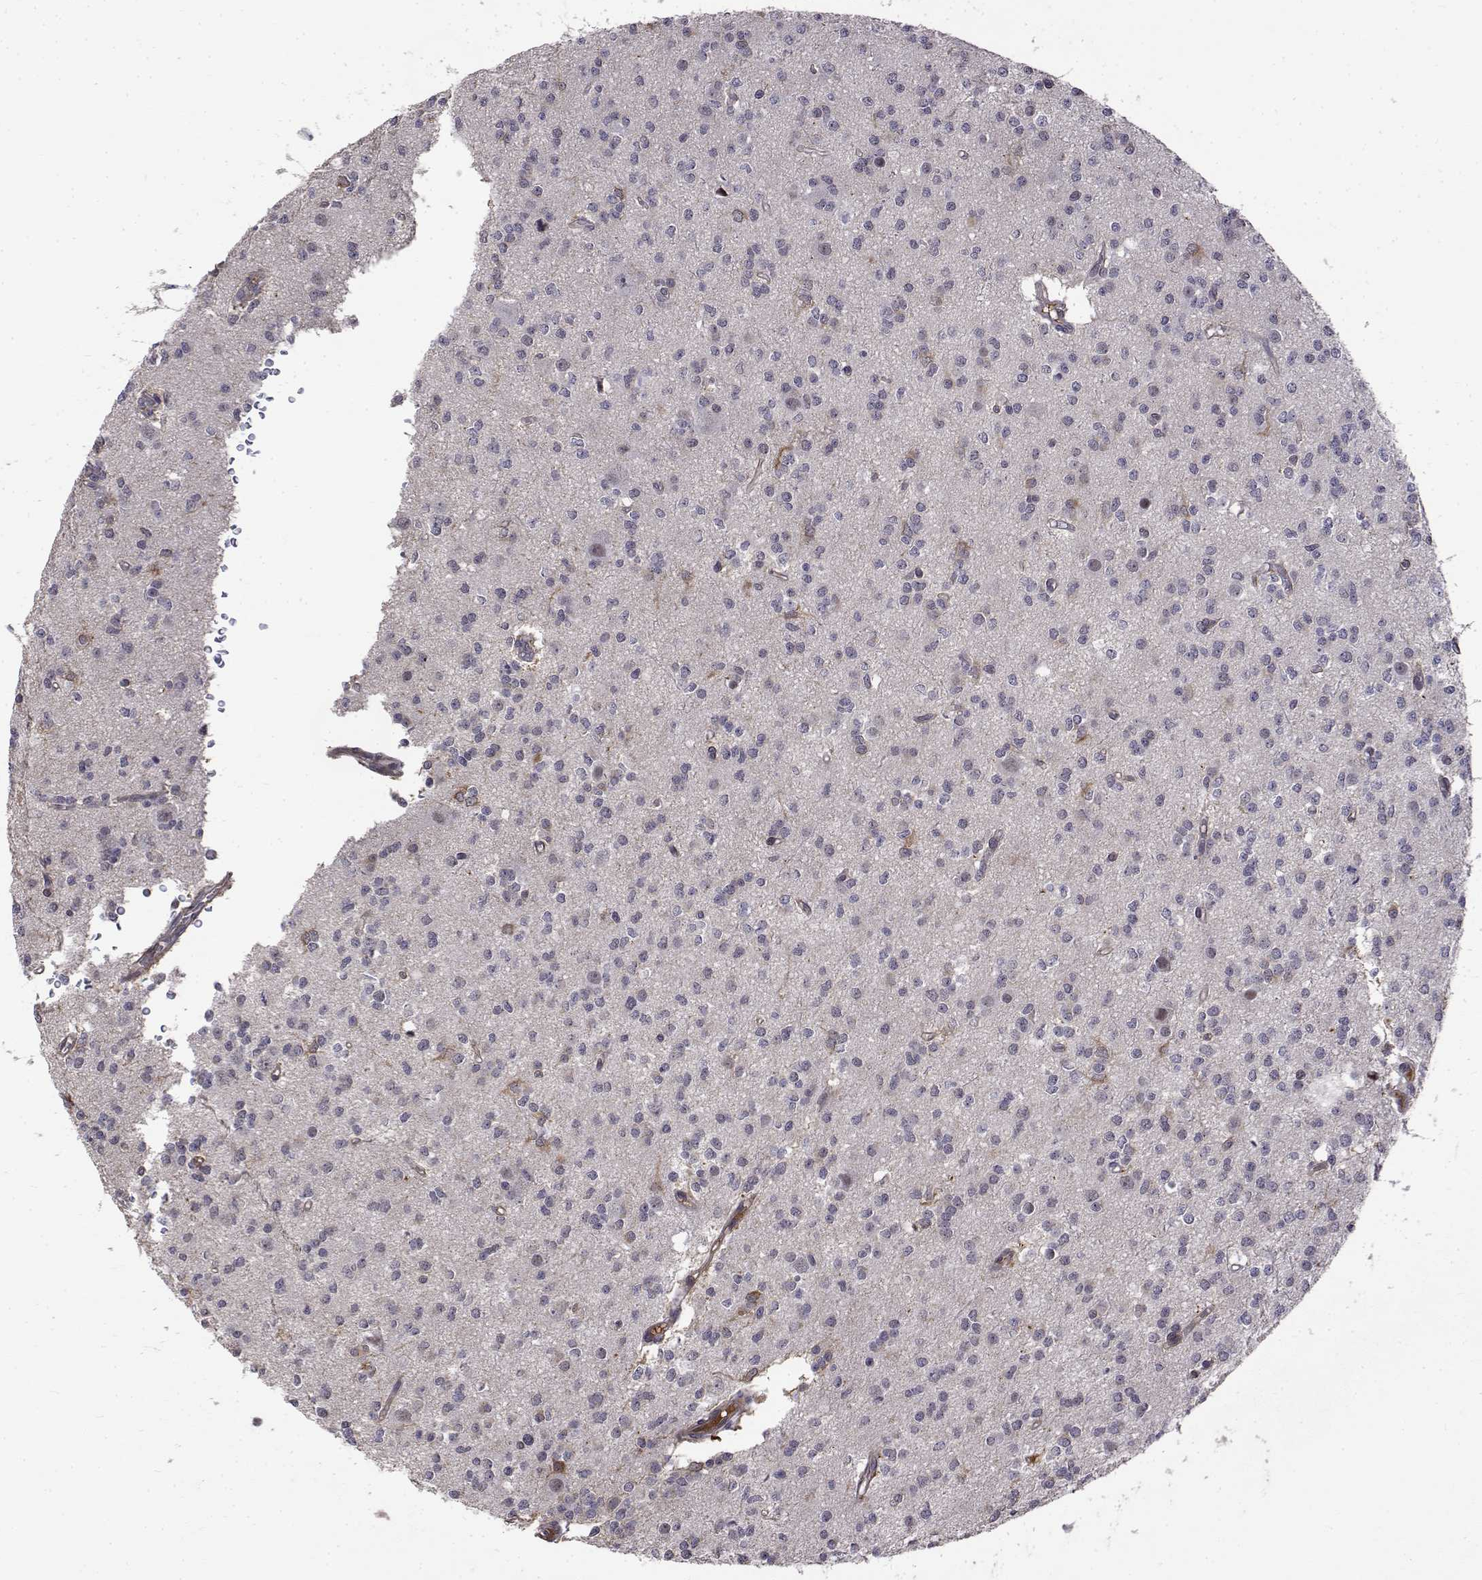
{"staining": {"intensity": "negative", "quantity": "none", "location": "none"}, "tissue": "glioma", "cell_type": "Tumor cells", "image_type": "cancer", "snomed": [{"axis": "morphology", "description": "Glioma, malignant, Low grade"}, {"axis": "topography", "description": "Brain"}], "caption": "Protein analysis of malignant glioma (low-grade) displays no significant expression in tumor cells.", "gene": "ITGA7", "patient": {"sex": "male", "age": 27}}